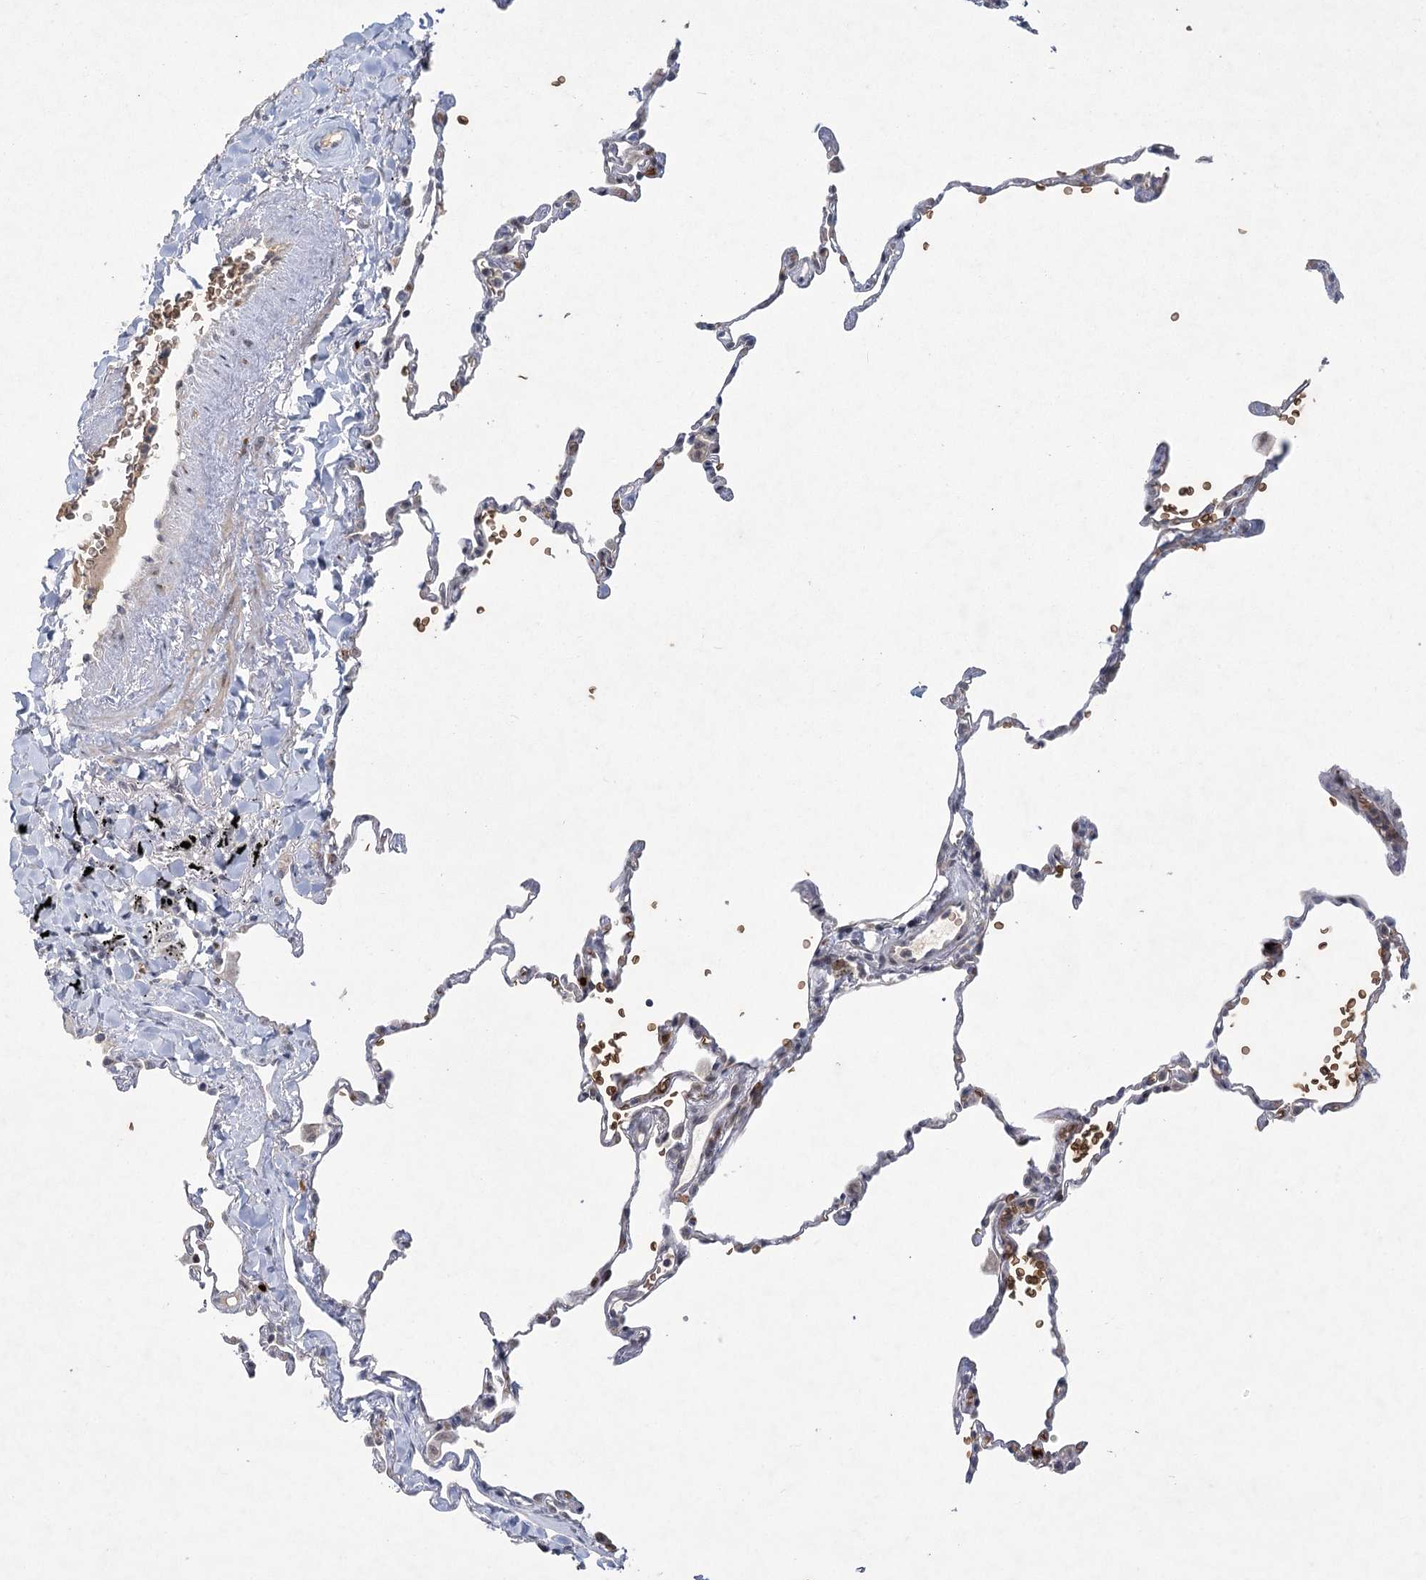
{"staining": {"intensity": "negative", "quantity": "none", "location": "none"}, "tissue": "lung", "cell_type": "Alveolar cells", "image_type": "normal", "snomed": [{"axis": "morphology", "description": "Normal tissue, NOS"}, {"axis": "topography", "description": "Lung"}], "caption": "IHC of unremarkable human lung displays no staining in alveolar cells.", "gene": "NSMCE4A", "patient": {"sex": "male", "age": 59}}